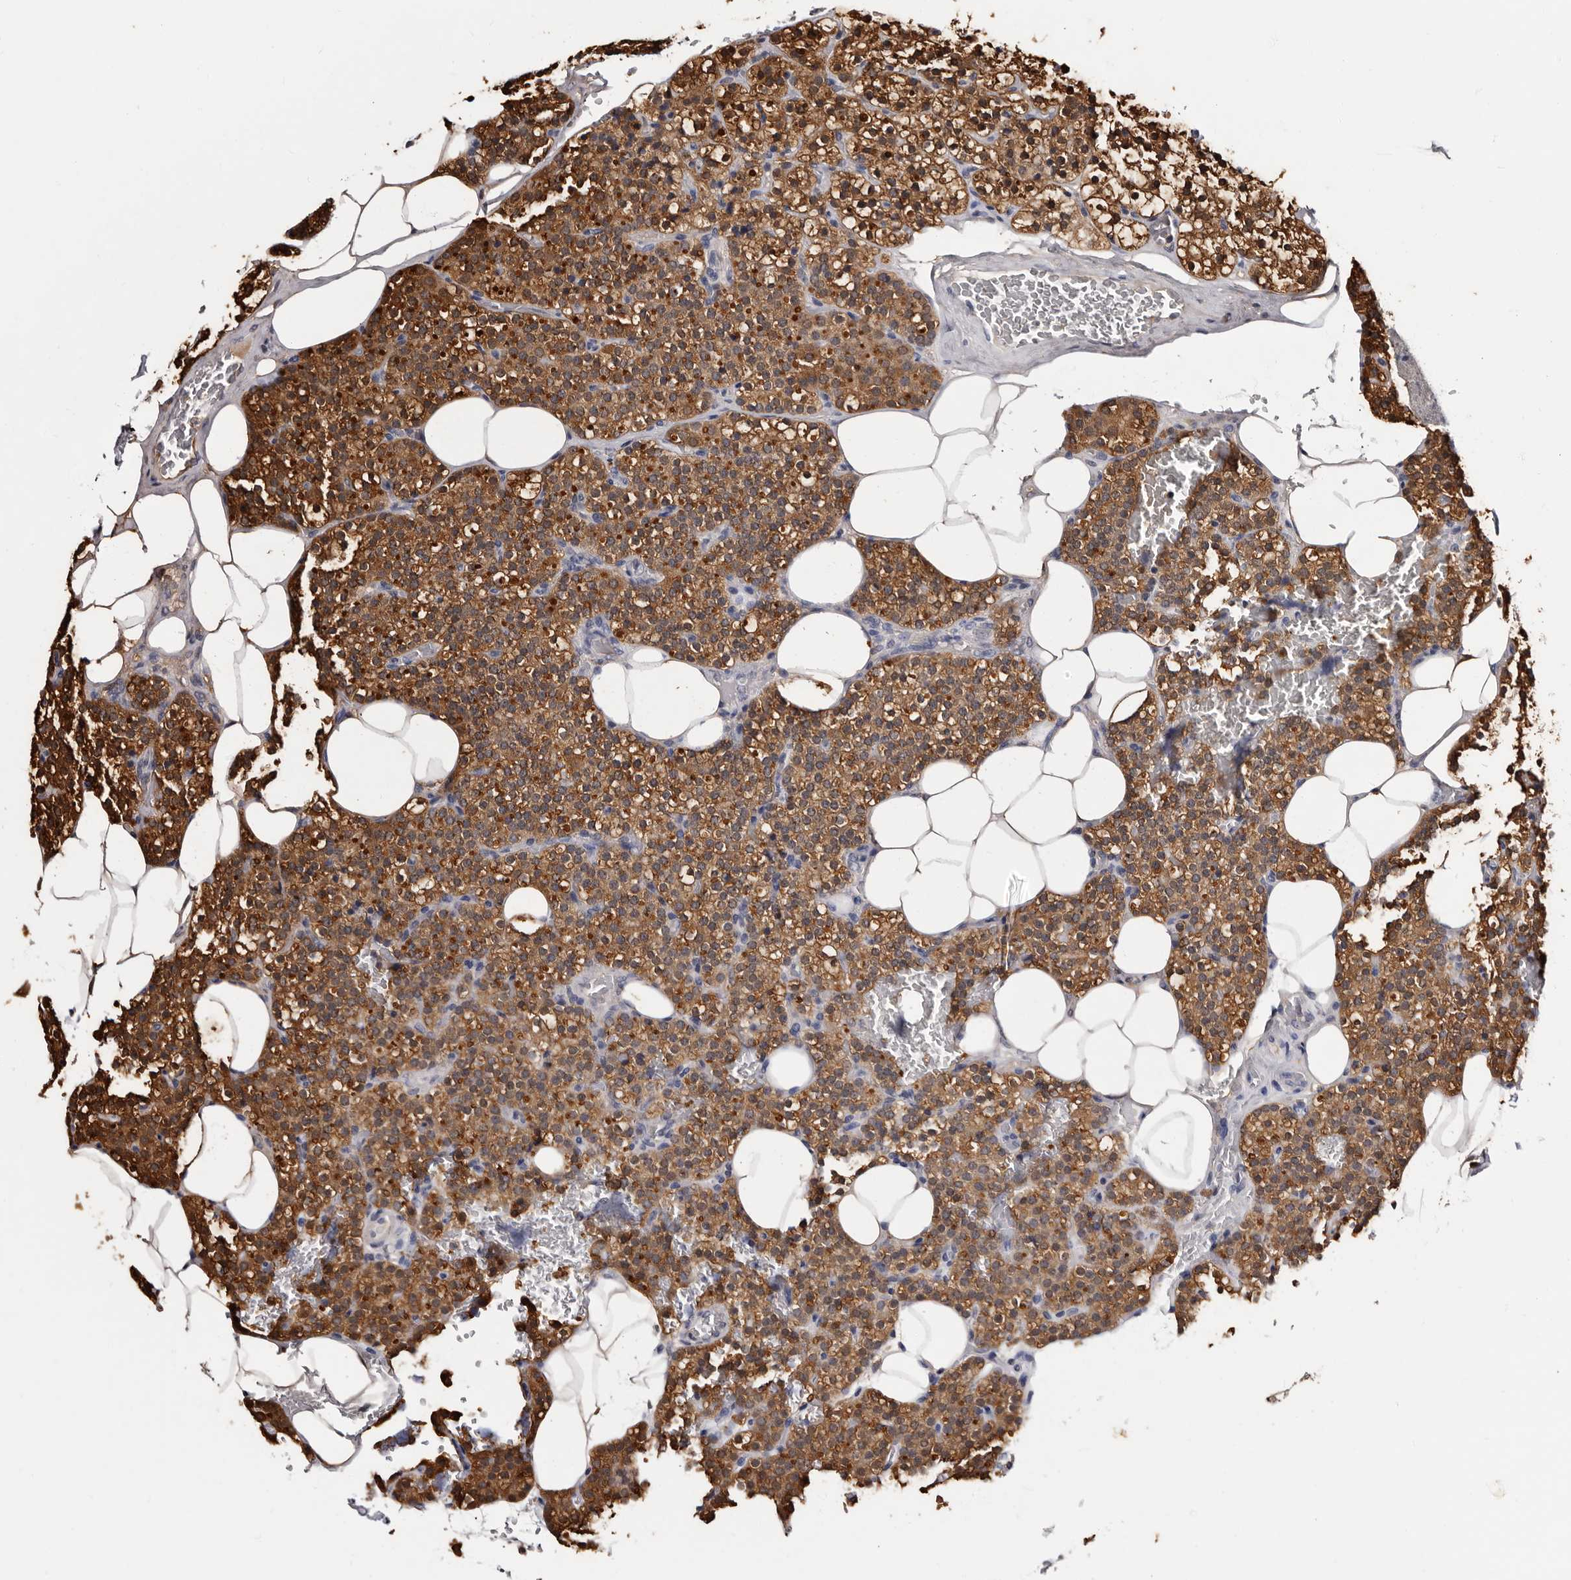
{"staining": {"intensity": "strong", "quantity": ">75%", "location": "cytoplasmic/membranous"}, "tissue": "parathyroid gland", "cell_type": "Glandular cells", "image_type": "normal", "snomed": [{"axis": "morphology", "description": "Normal tissue, NOS"}, {"axis": "morphology", "description": "Inflammation chronic"}, {"axis": "morphology", "description": "Goiter, colloid"}, {"axis": "topography", "description": "Thyroid gland"}, {"axis": "topography", "description": "Parathyroid gland"}], "caption": "Immunohistochemical staining of benign human parathyroid gland demonstrates >75% levels of strong cytoplasmic/membranous protein positivity in about >75% of glandular cells.", "gene": "DNPH1", "patient": {"sex": "male", "age": 65}}